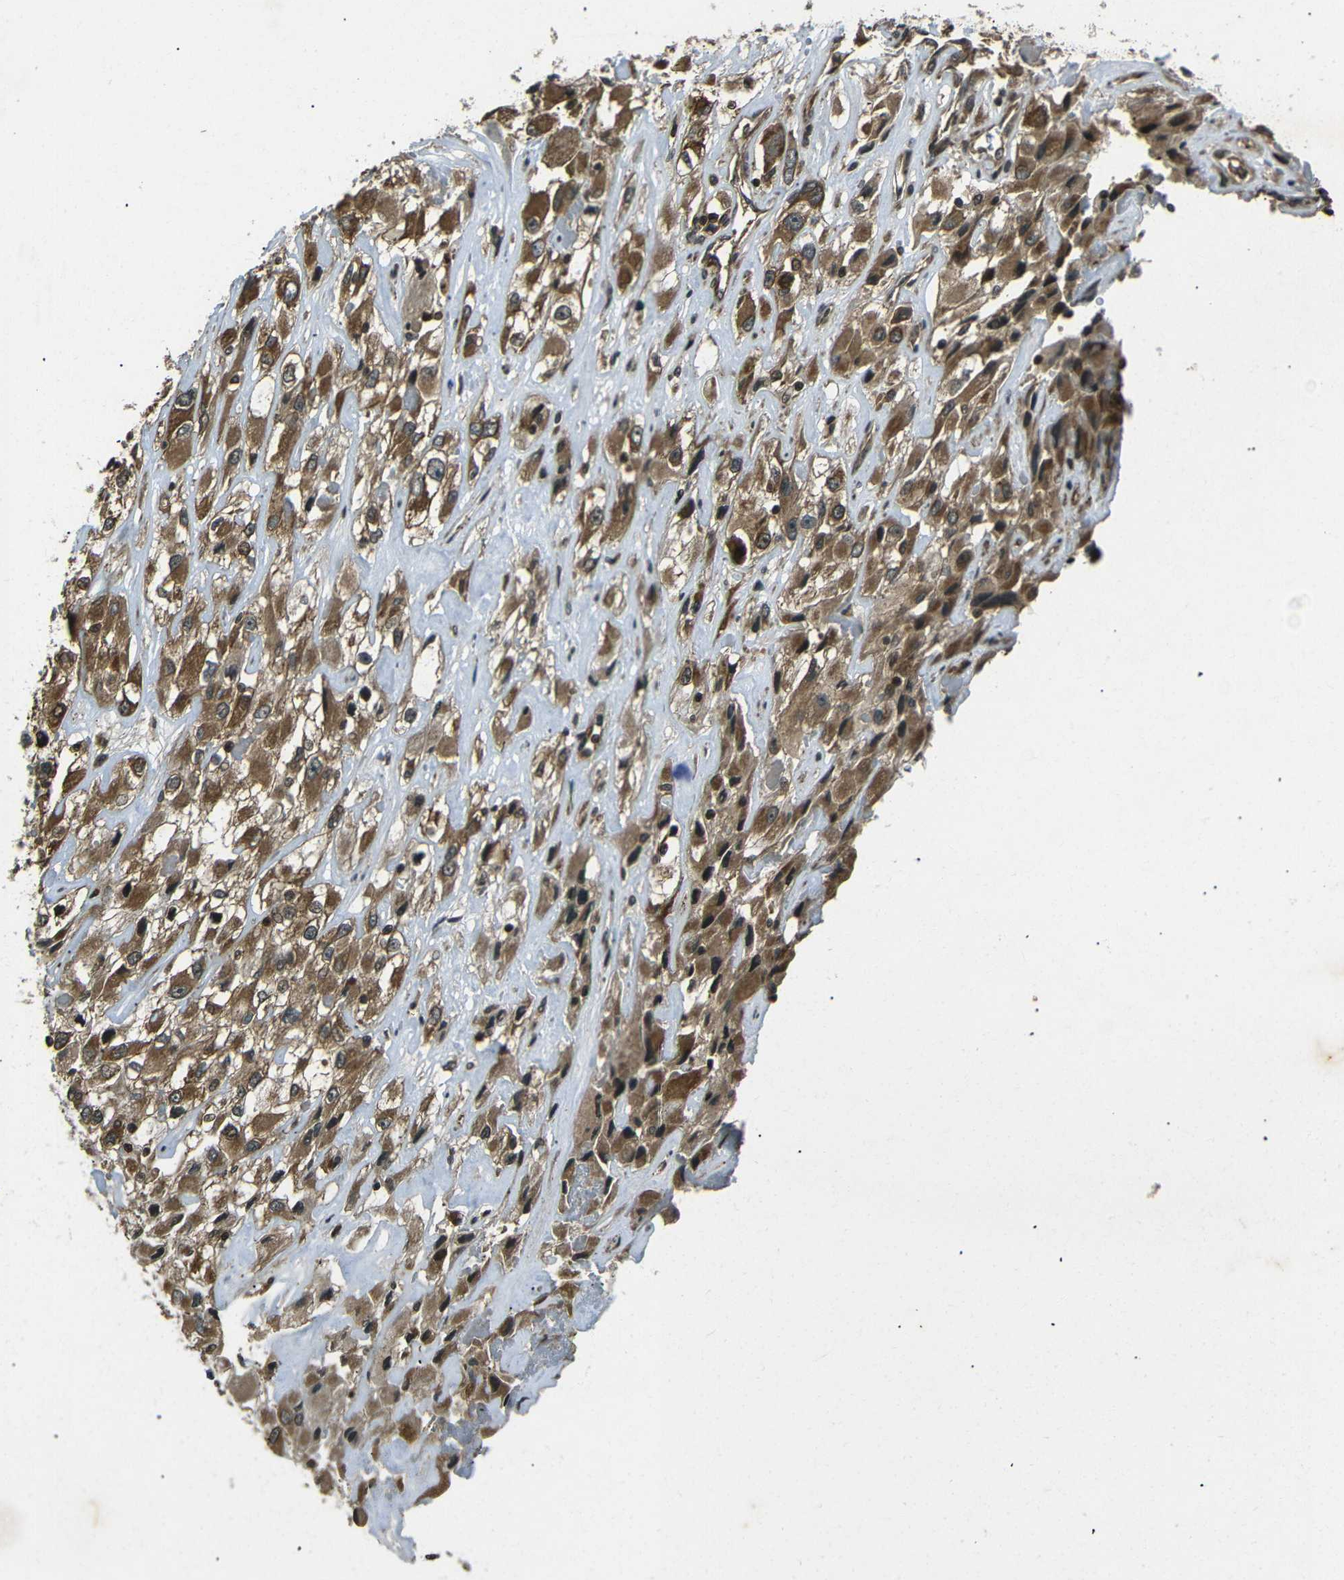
{"staining": {"intensity": "moderate", "quantity": ">75%", "location": "cytoplasmic/membranous"}, "tissue": "renal cancer", "cell_type": "Tumor cells", "image_type": "cancer", "snomed": [{"axis": "morphology", "description": "Adenocarcinoma, NOS"}, {"axis": "topography", "description": "Kidney"}], "caption": "Protein staining of renal adenocarcinoma tissue exhibits moderate cytoplasmic/membranous positivity in approximately >75% of tumor cells.", "gene": "PLK2", "patient": {"sex": "female", "age": 52}}